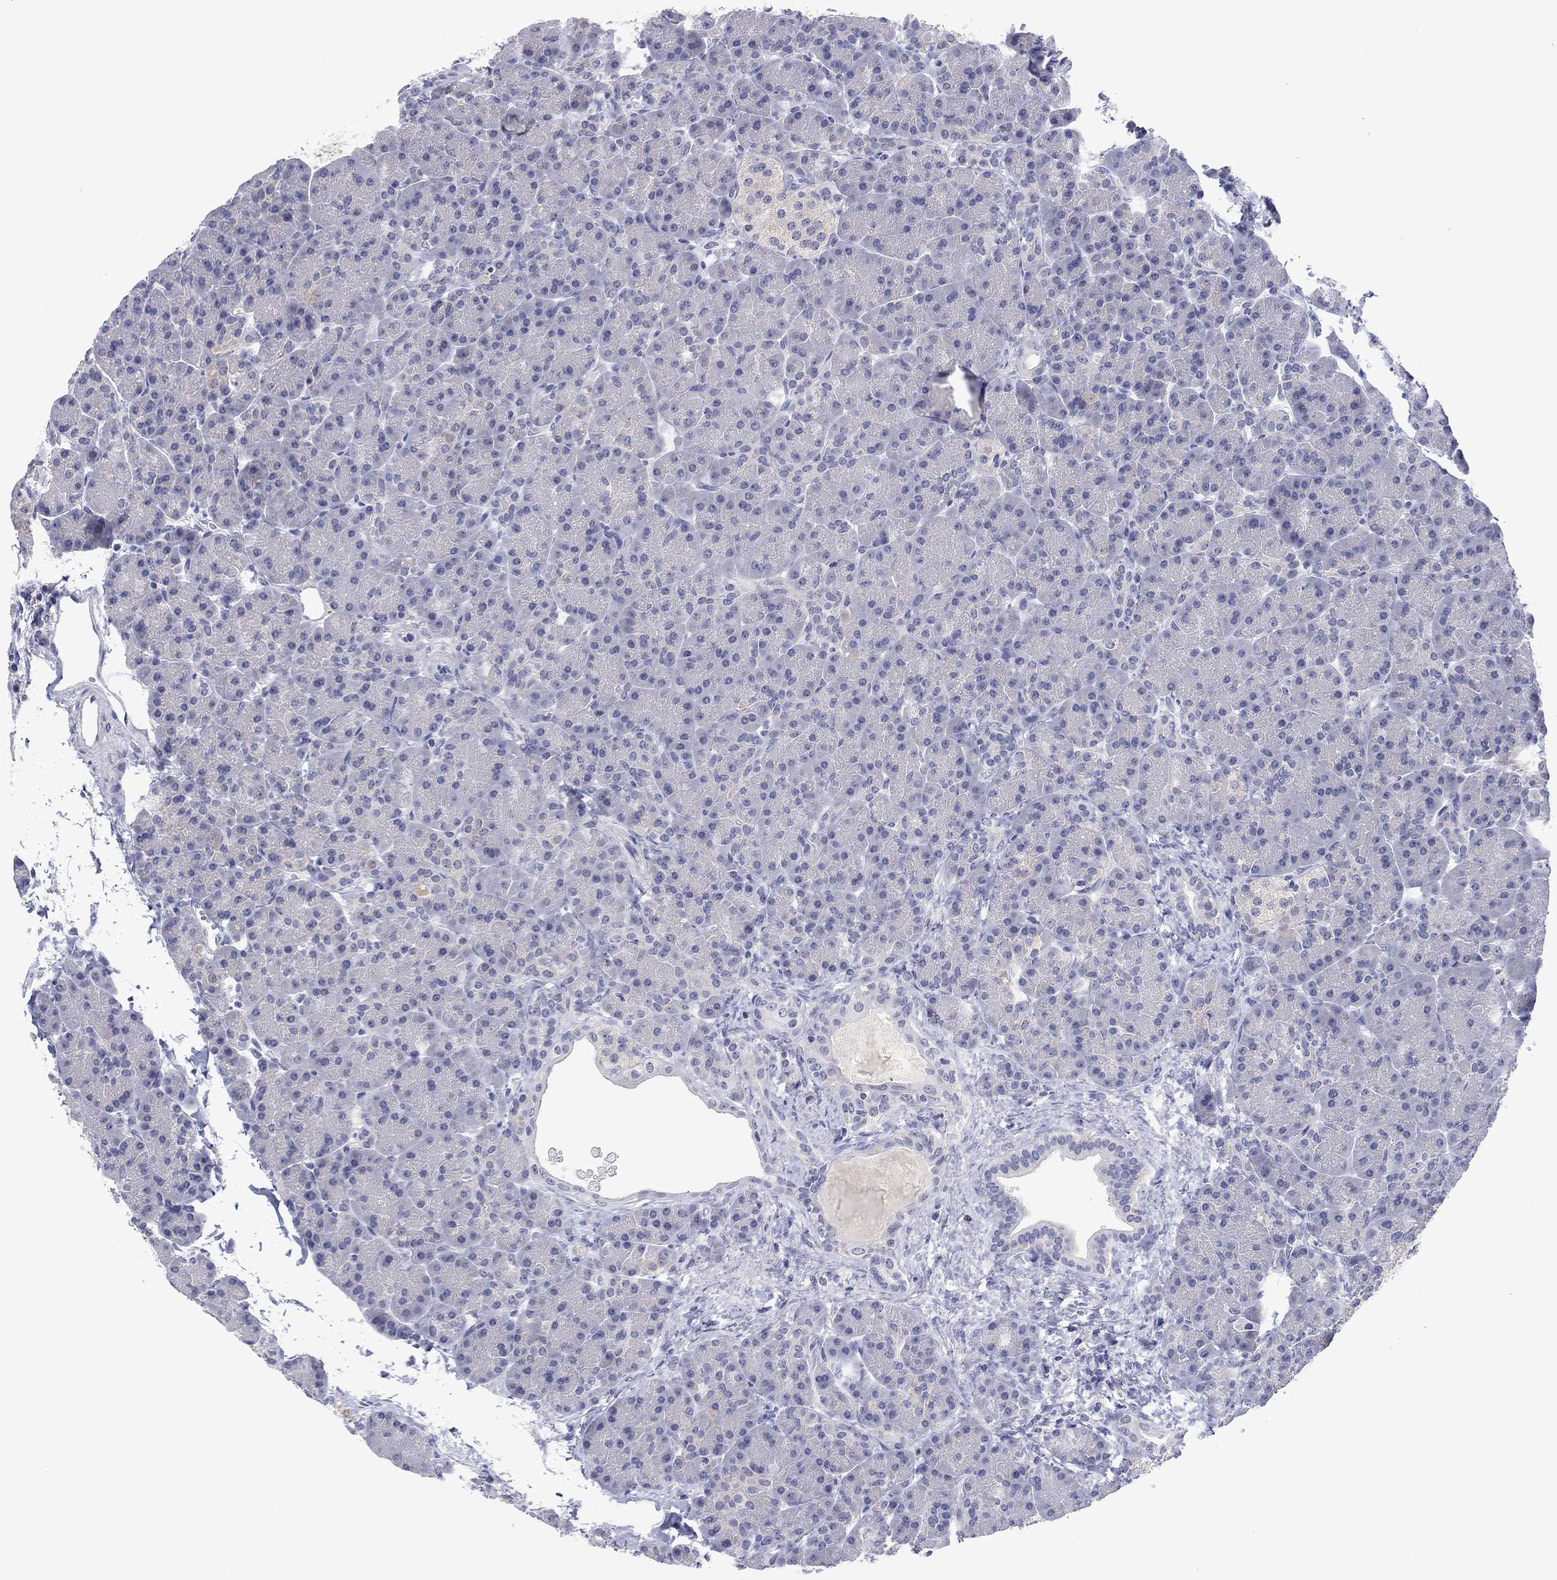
{"staining": {"intensity": "negative", "quantity": "none", "location": "none"}, "tissue": "pancreas", "cell_type": "Exocrine glandular cells", "image_type": "normal", "snomed": [{"axis": "morphology", "description": "Normal tissue, NOS"}, {"axis": "topography", "description": "Pancreas"}], "caption": "Immunohistochemistry (IHC) micrograph of benign pancreas stained for a protein (brown), which displays no expression in exocrine glandular cells.", "gene": "FER1L6", "patient": {"sex": "female", "age": 63}}